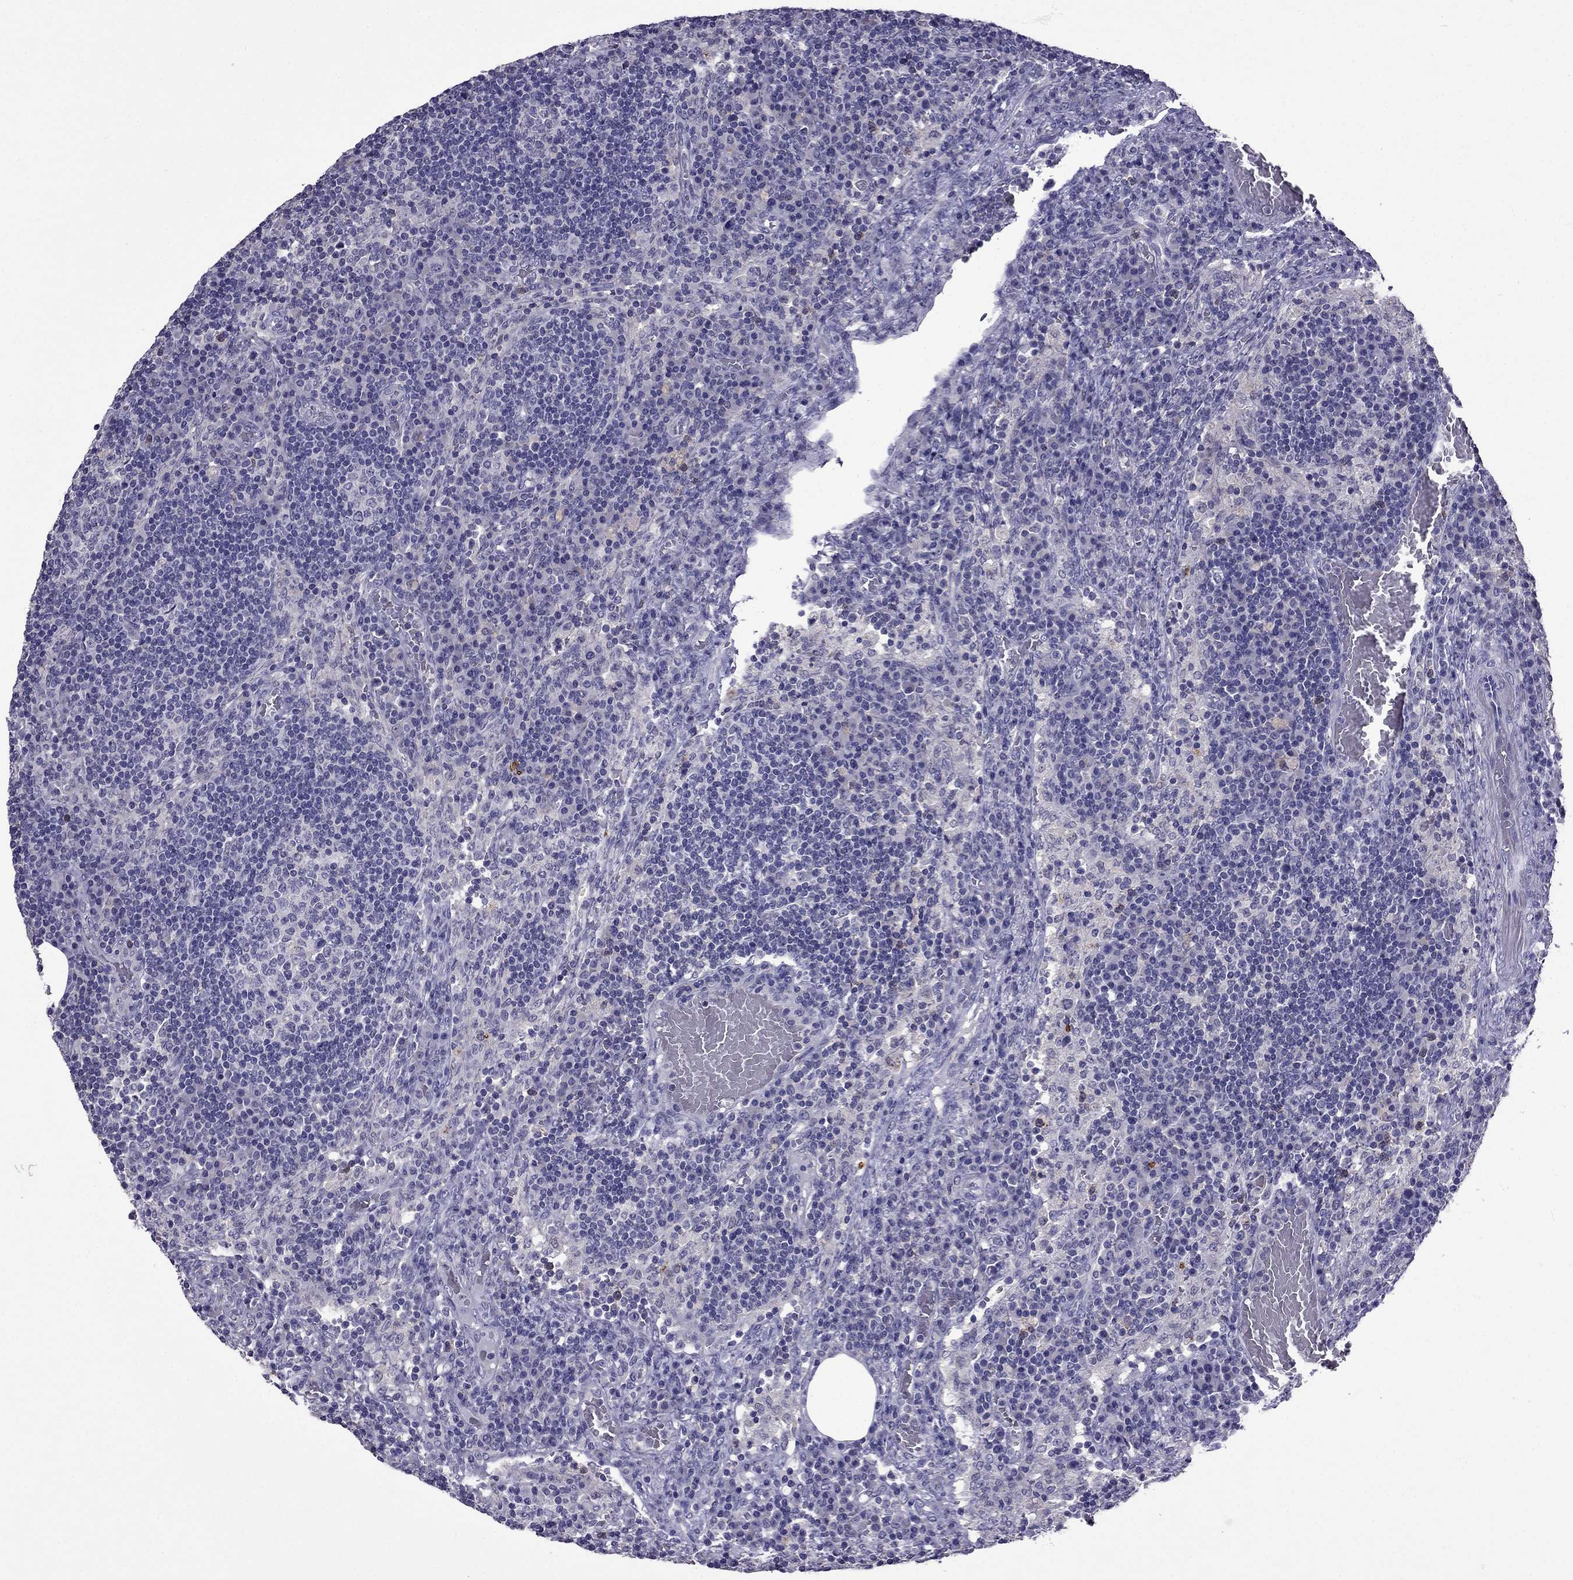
{"staining": {"intensity": "negative", "quantity": "none", "location": "none"}, "tissue": "lymph node", "cell_type": "Germinal center cells", "image_type": "normal", "snomed": [{"axis": "morphology", "description": "Normal tissue, NOS"}, {"axis": "topography", "description": "Lymph node"}], "caption": "IHC of normal lymph node exhibits no staining in germinal center cells.", "gene": "AQP9", "patient": {"sex": "male", "age": 63}}